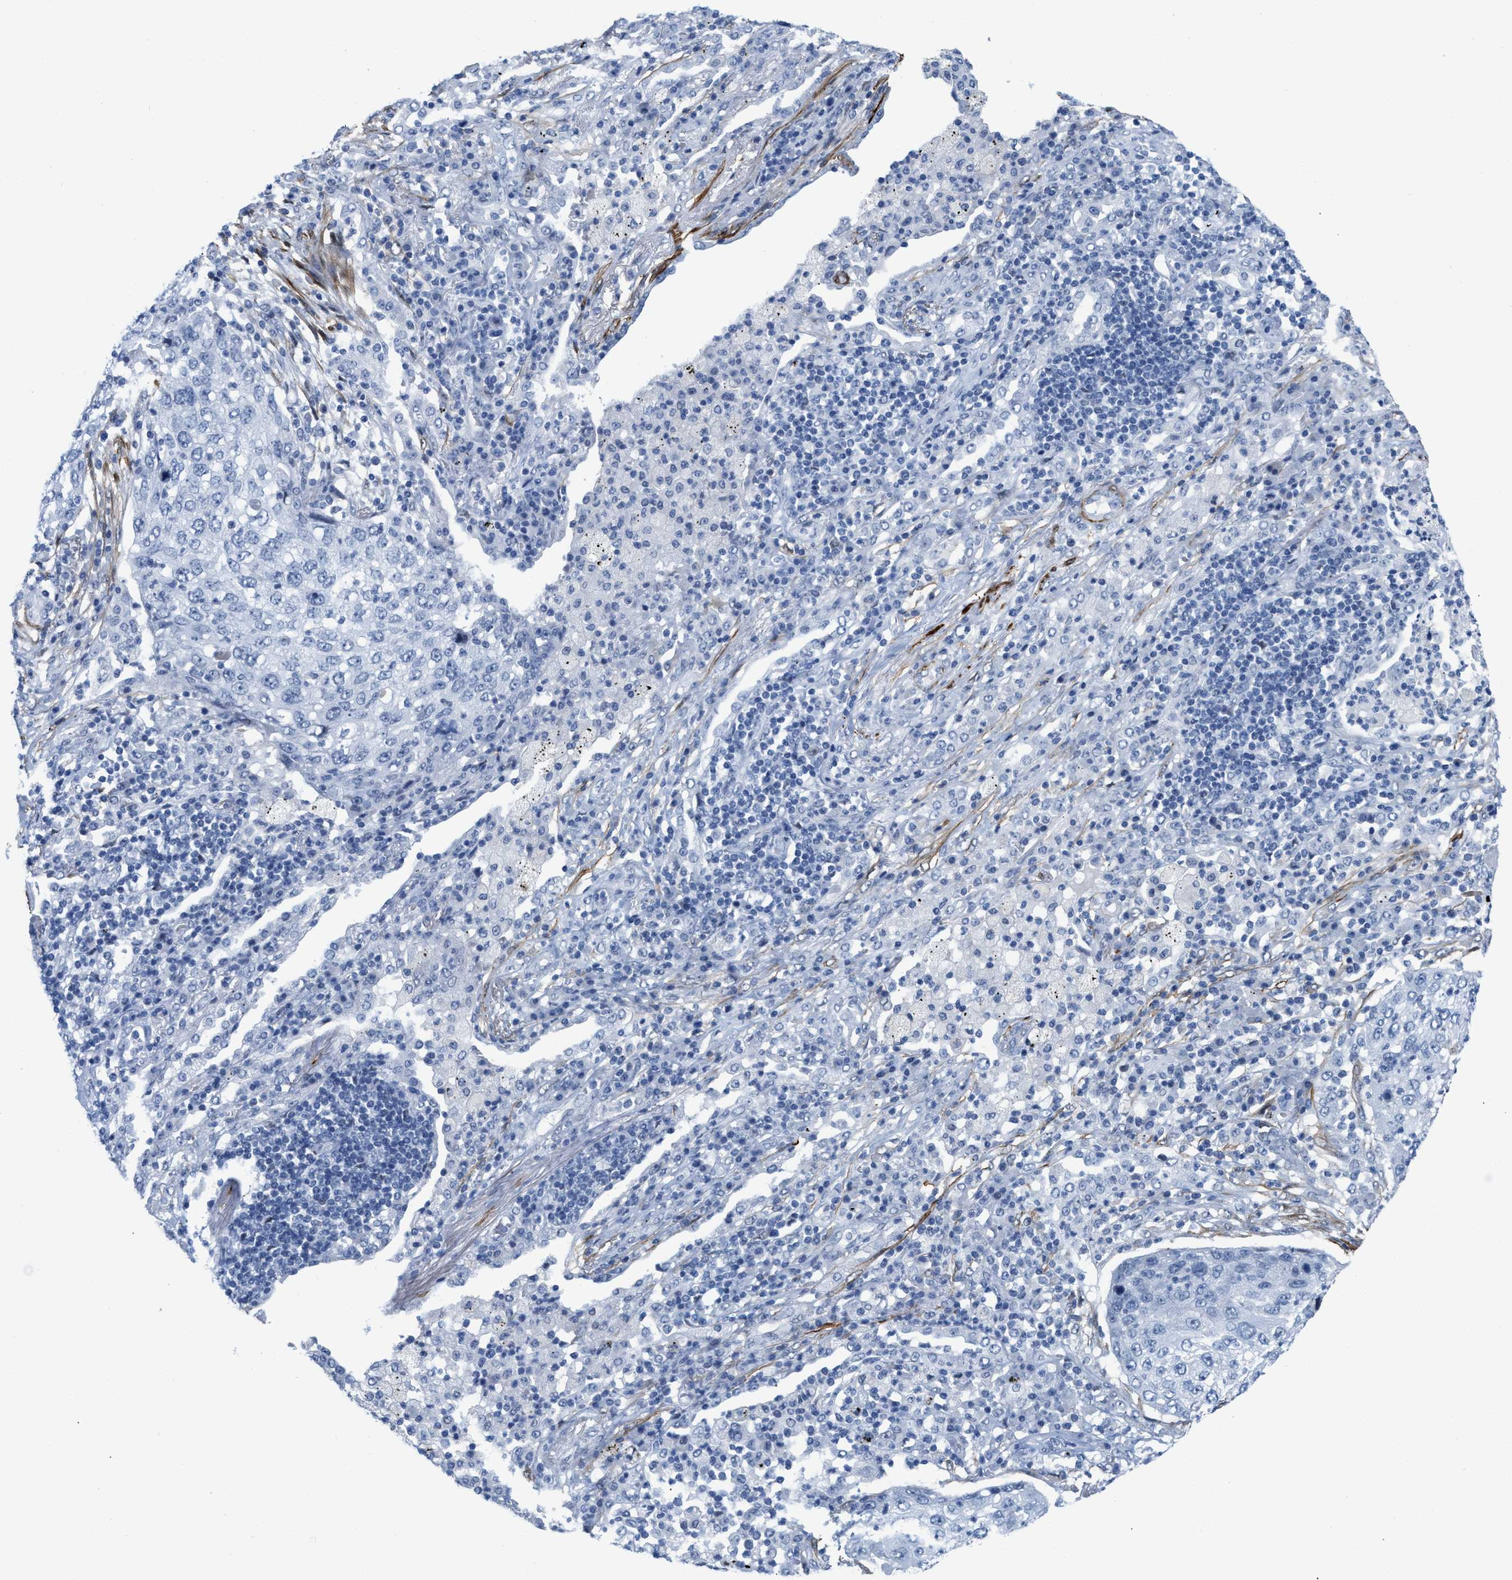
{"staining": {"intensity": "negative", "quantity": "none", "location": "none"}, "tissue": "lung cancer", "cell_type": "Tumor cells", "image_type": "cancer", "snomed": [{"axis": "morphology", "description": "Squamous cell carcinoma, NOS"}, {"axis": "topography", "description": "Lung"}], "caption": "A photomicrograph of human lung cancer (squamous cell carcinoma) is negative for staining in tumor cells.", "gene": "TAGLN", "patient": {"sex": "female", "age": 63}}